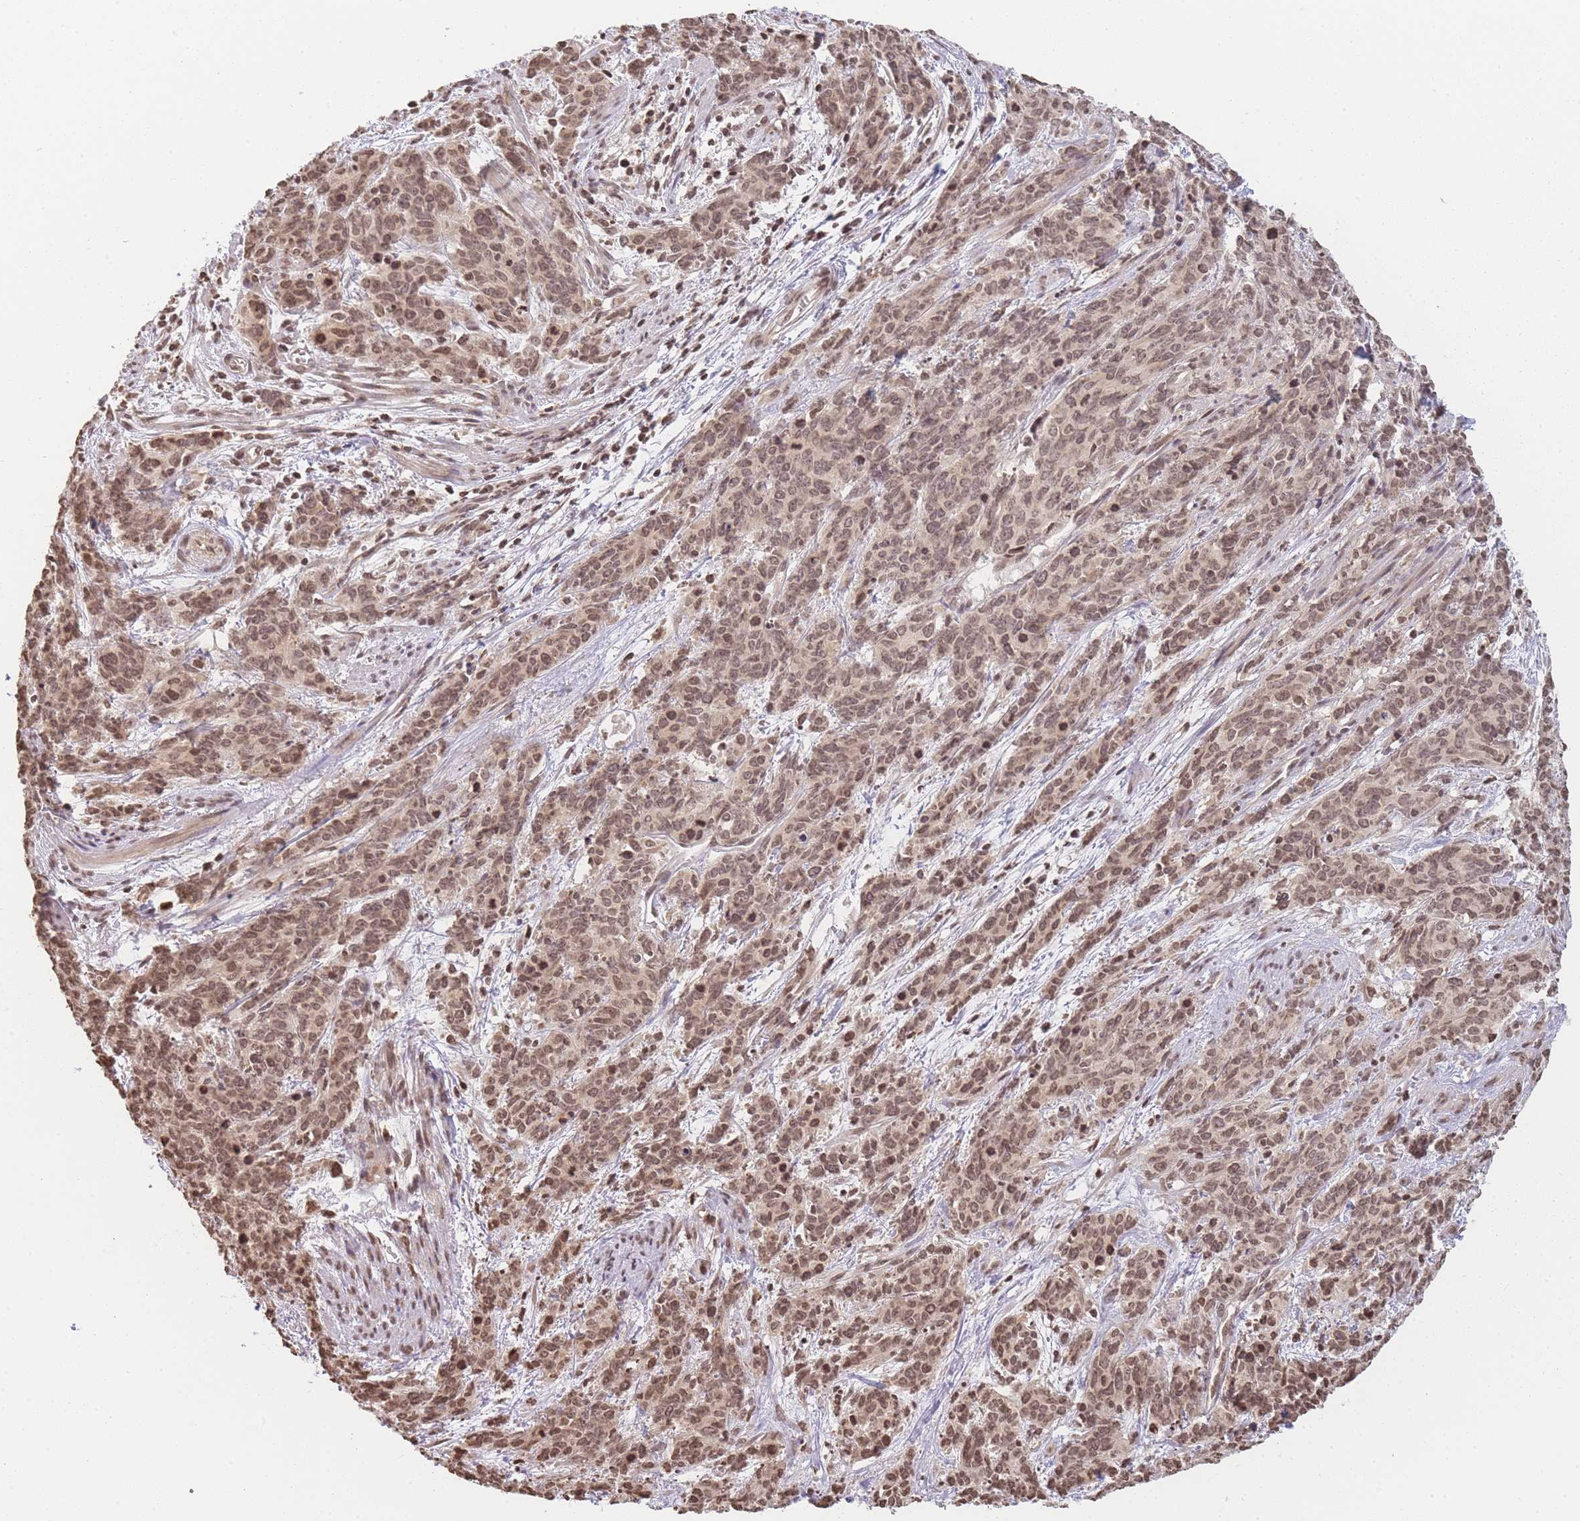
{"staining": {"intensity": "moderate", "quantity": ">75%", "location": "nuclear"}, "tissue": "cervical cancer", "cell_type": "Tumor cells", "image_type": "cancer", "snomed": [{"axis": "morphology", "description": "Squamous cell carcinoma, NOS"}, {"axis": "topography", "description": "Cervix"}], "caption": "Cervical cancer was stained to show a protein in brown. There is medium levels of moderate nuclear expression in approximately >75% of tumor cells. (Stains: DAB in brown, nuclei in blue, Microscopy: brightfield microscopy at high magnification).", "gene": "WWTR1", "patient": {"sex": "female", "age": 60}}